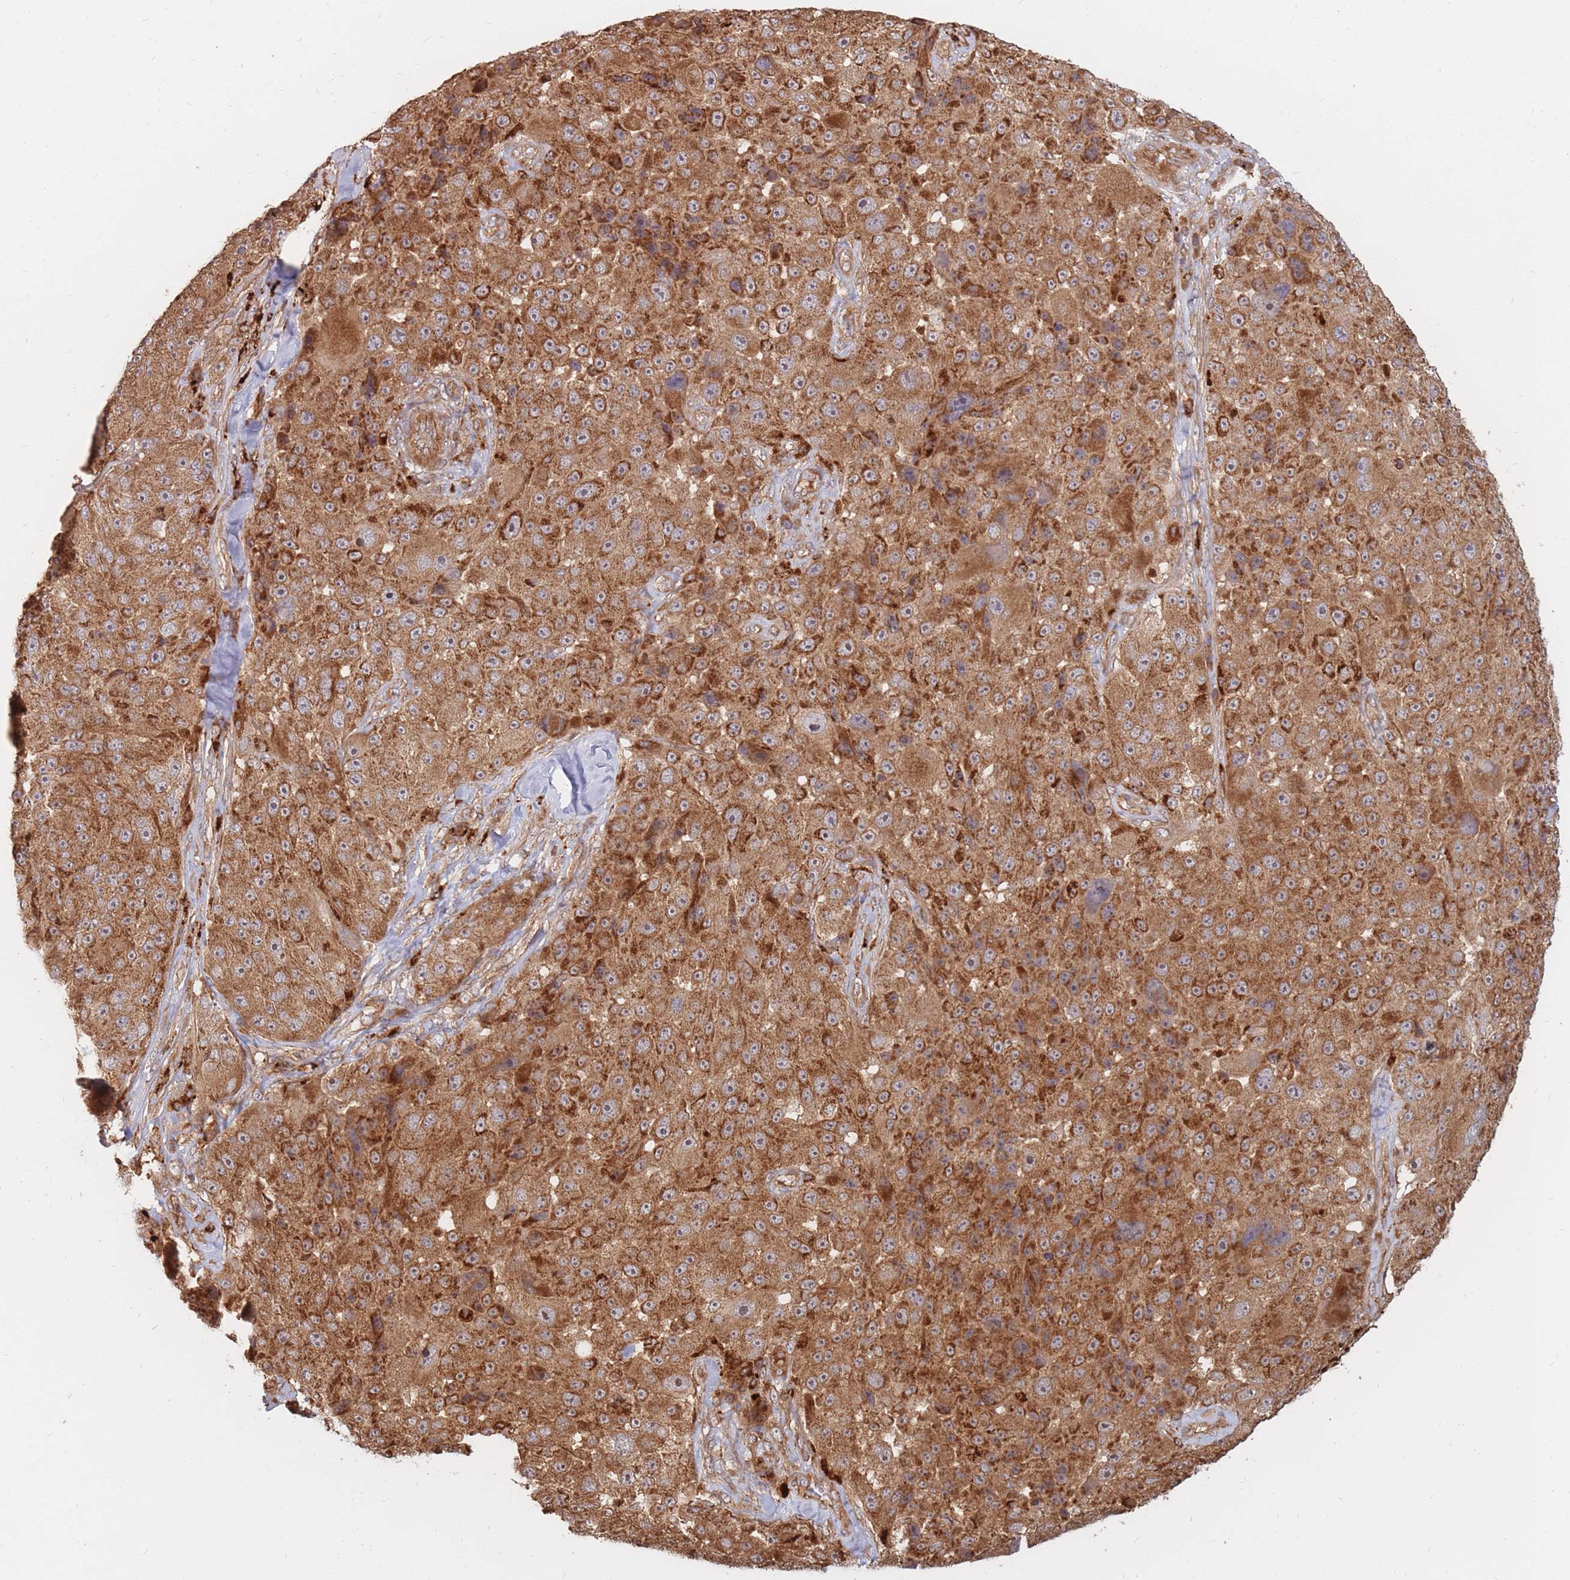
{"staining": {"intensity": "strong", "quantity": ">75%", "location": "cytoplasmic/membranous"}, "tissue": "melanoma", "cell_type": "Tumor cells", "image_type": "cancer", "snomed": [{"axis": "morphology", "description": "Malignant melanoma, Metastatic site"}, {"axis": "topography", "description": "Lymph node"}], "caption": "This is an image of immunohistochemistry staining of melanoma, which shows strong positivity in the cytoplasmic/membranous of tumor cells.", "gene": "RASSF2", "patient": {"sex": "male", "age": 62}}